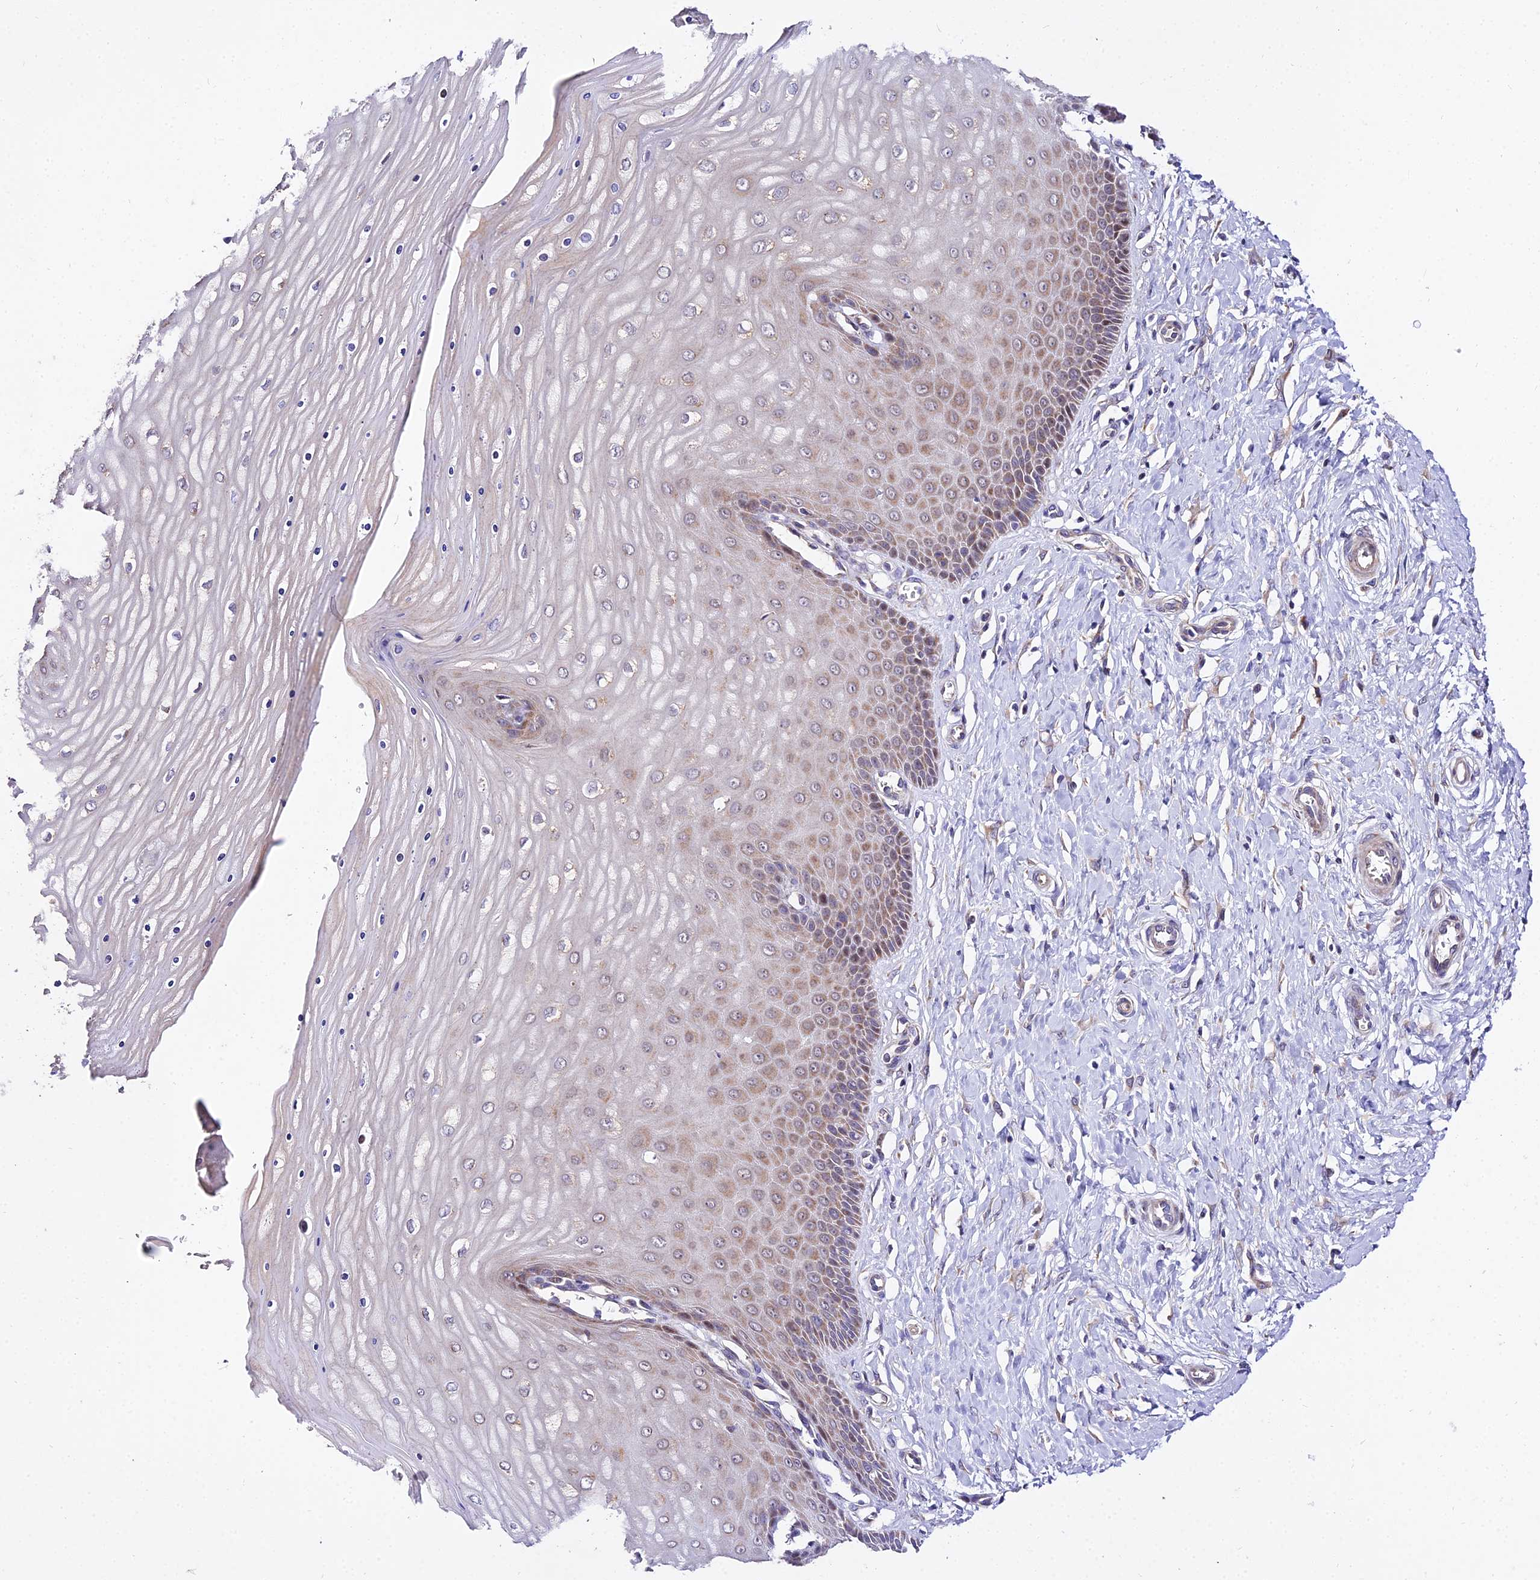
{"staining": {"intensity": "weak", "quantity": "25%-75%", "location": "cytoplasmic/membranous"}, "tissue": "cervix", "cell_type": "Squamous epithelial cells", "image_type": "normal", "snomed": [{"axis": "morphology", "description": "Normal tissue, NOS"}, {"axis": "topography", "description": "Cervix"}], "caption": "The image shows staining of benign cervix, revealing weak cytoplasmic/membranous protein positivity (brown color) within squamous epithelial cells. The protein of interest is stained brown, and the nuclei are stained in blue (DAB IHC with brightfield microscopy, high magnification).", "gene": "ATP5PB", "patient": {"sex": "female", "age": 55}}